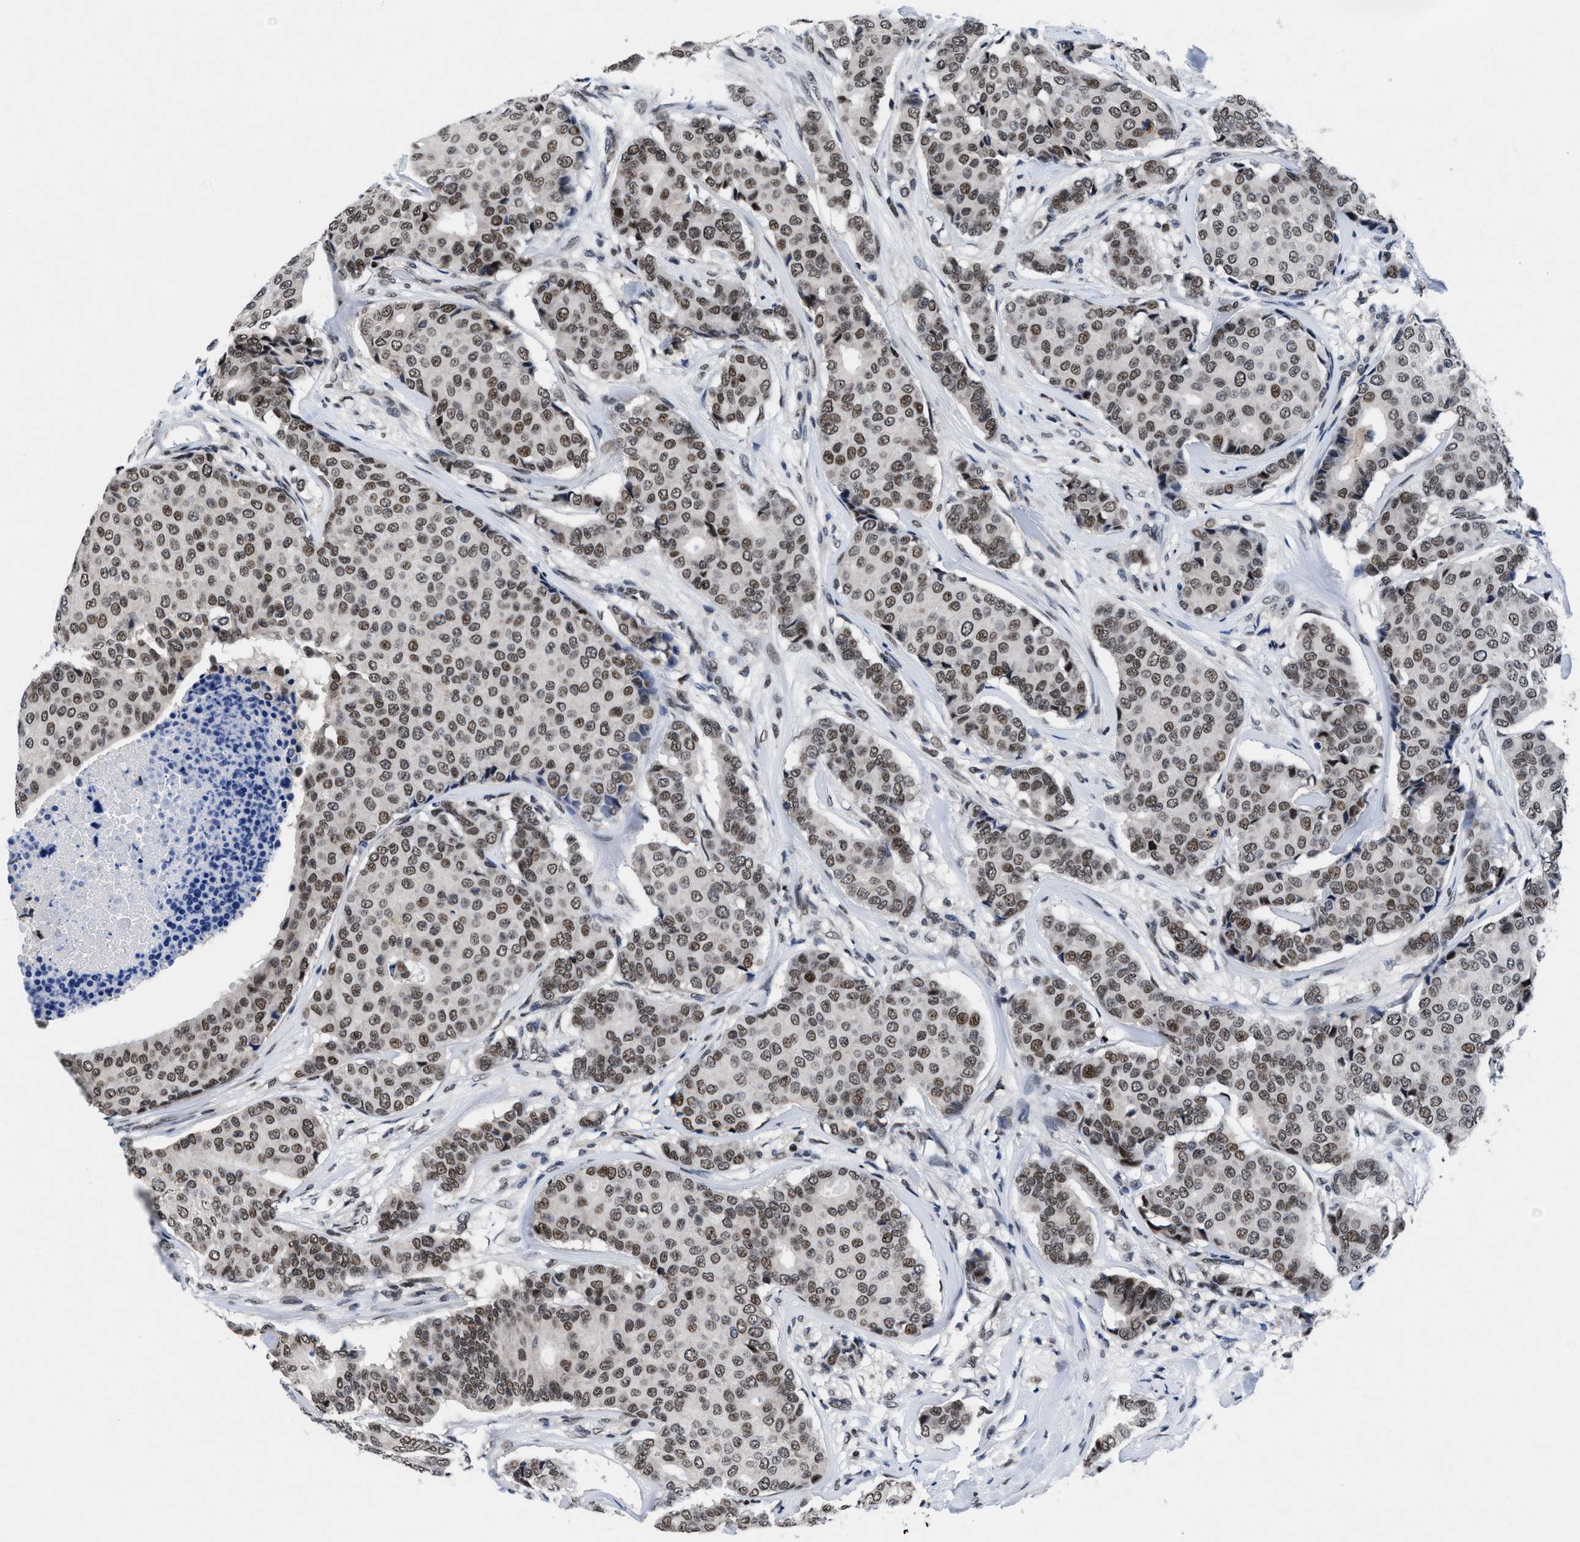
{"staining": {"intensity": "weak", "quantity": ">75%", "location": "nuclear"}, "tissue": "breast cancer", "cell_type": "Tumor cells", "image_type": "cancer", "snomed": [{"axis": "morphology", "description": "Duct carcinoma"}, {"axis": "topography", "description": "Breast"}], "caption": "Human breast infiltrating ductal carcinoma stained for a protein (brown) displays weak nuclear positive expression in approximately >75% of tumor cells.", "gene": "WDR81", "patient": {"sex": "female", "age": 75}}